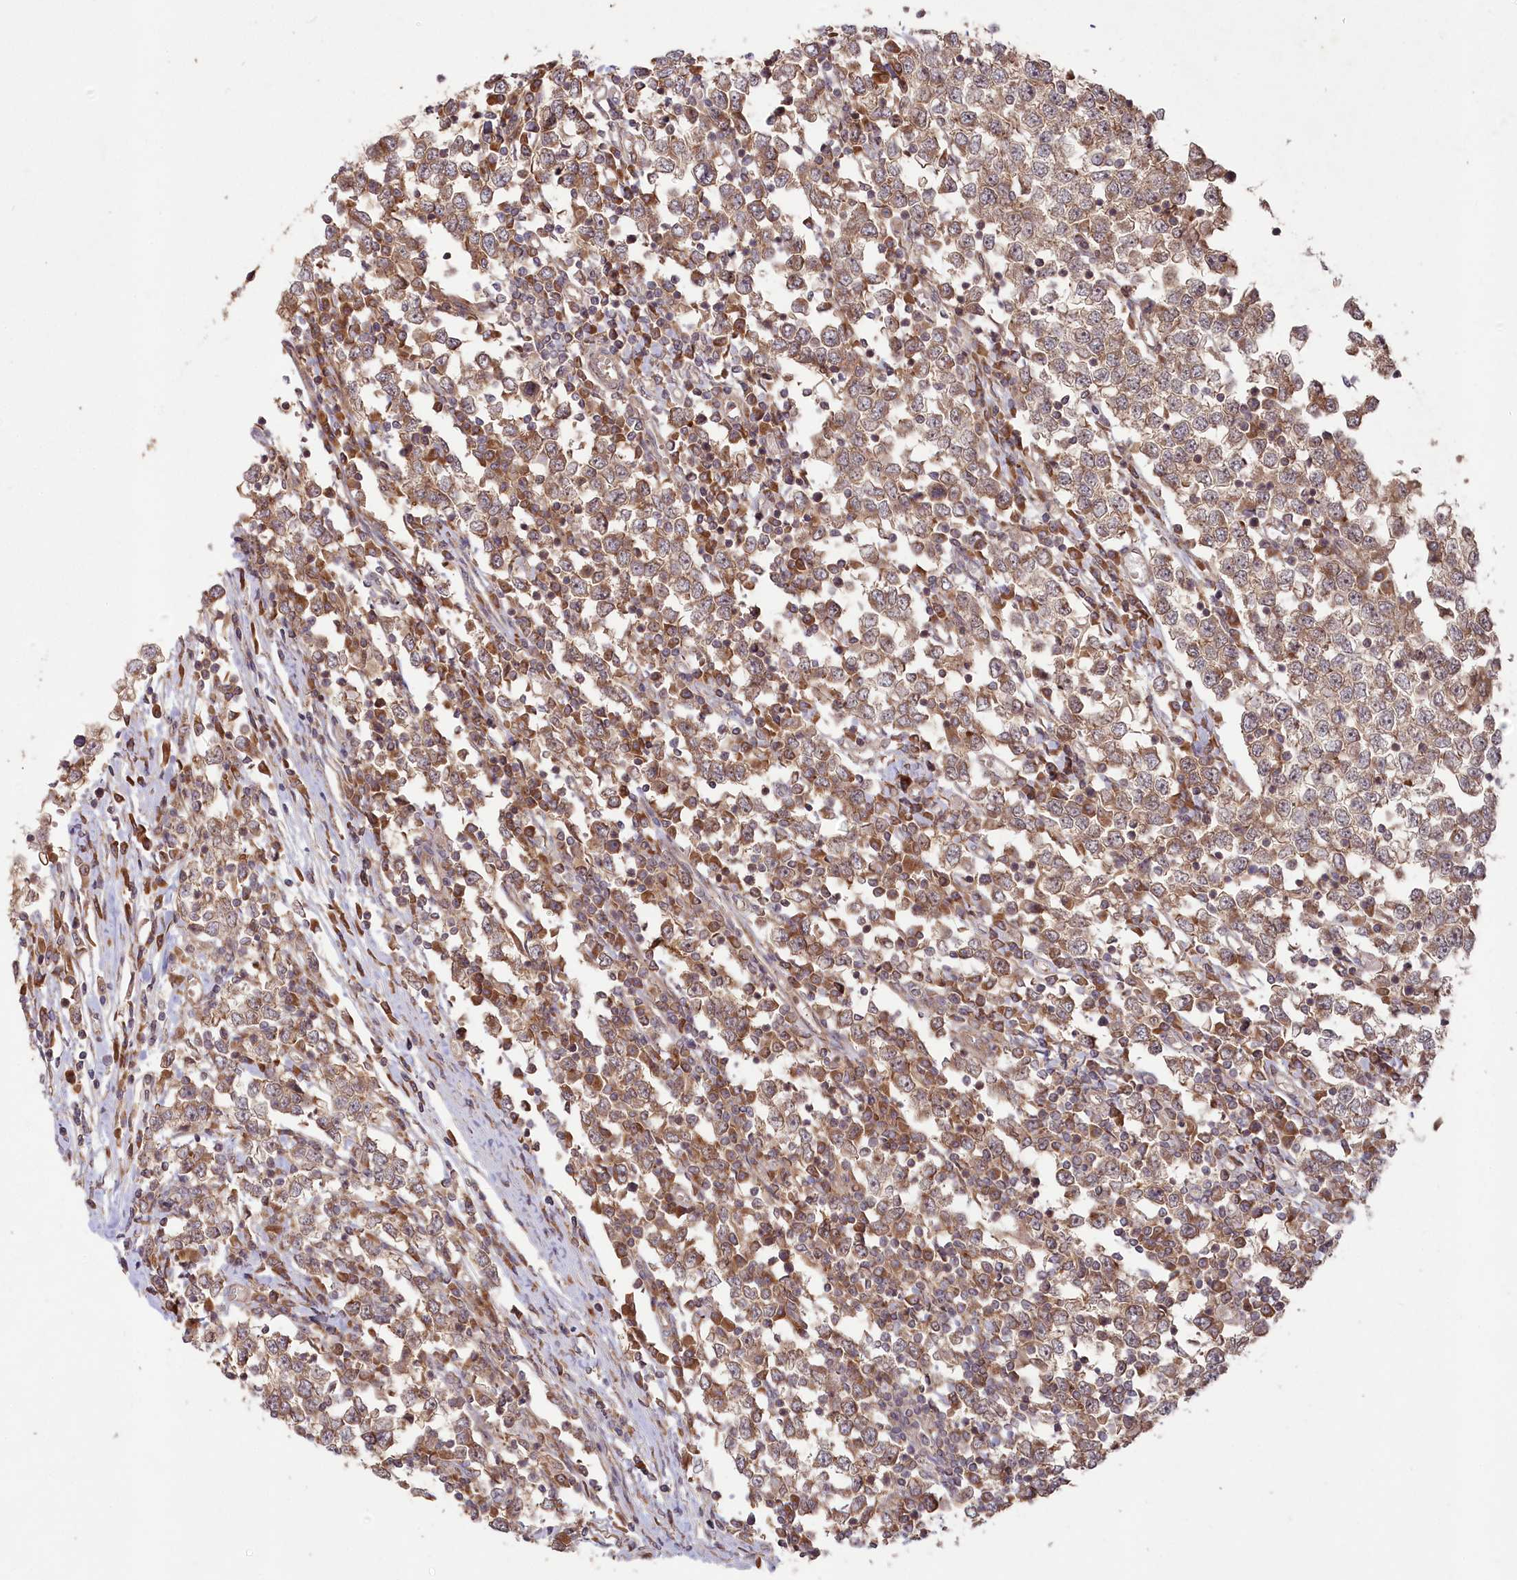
{"staining": {"intensity": "moderate", "quantity": ">75%", "location": "cytoplasmic/membranous,nuclear"}, "tissue": "testis cancer", "cell_type": "Tumor cells", "image_type": "cancer", "snomed": [{"axis": "morphology", "description": "Seminoma, NOS"}, {"axis": "topography", "description": "Testis"}], "caption": "A brown stain shows moderate cytoplasmic/membranous and nuclear positivity of a protein in testis cancer (seminoma) tumor cells.", "gene": "TBCA", "patient": {"sex": "male", "age": 65}}